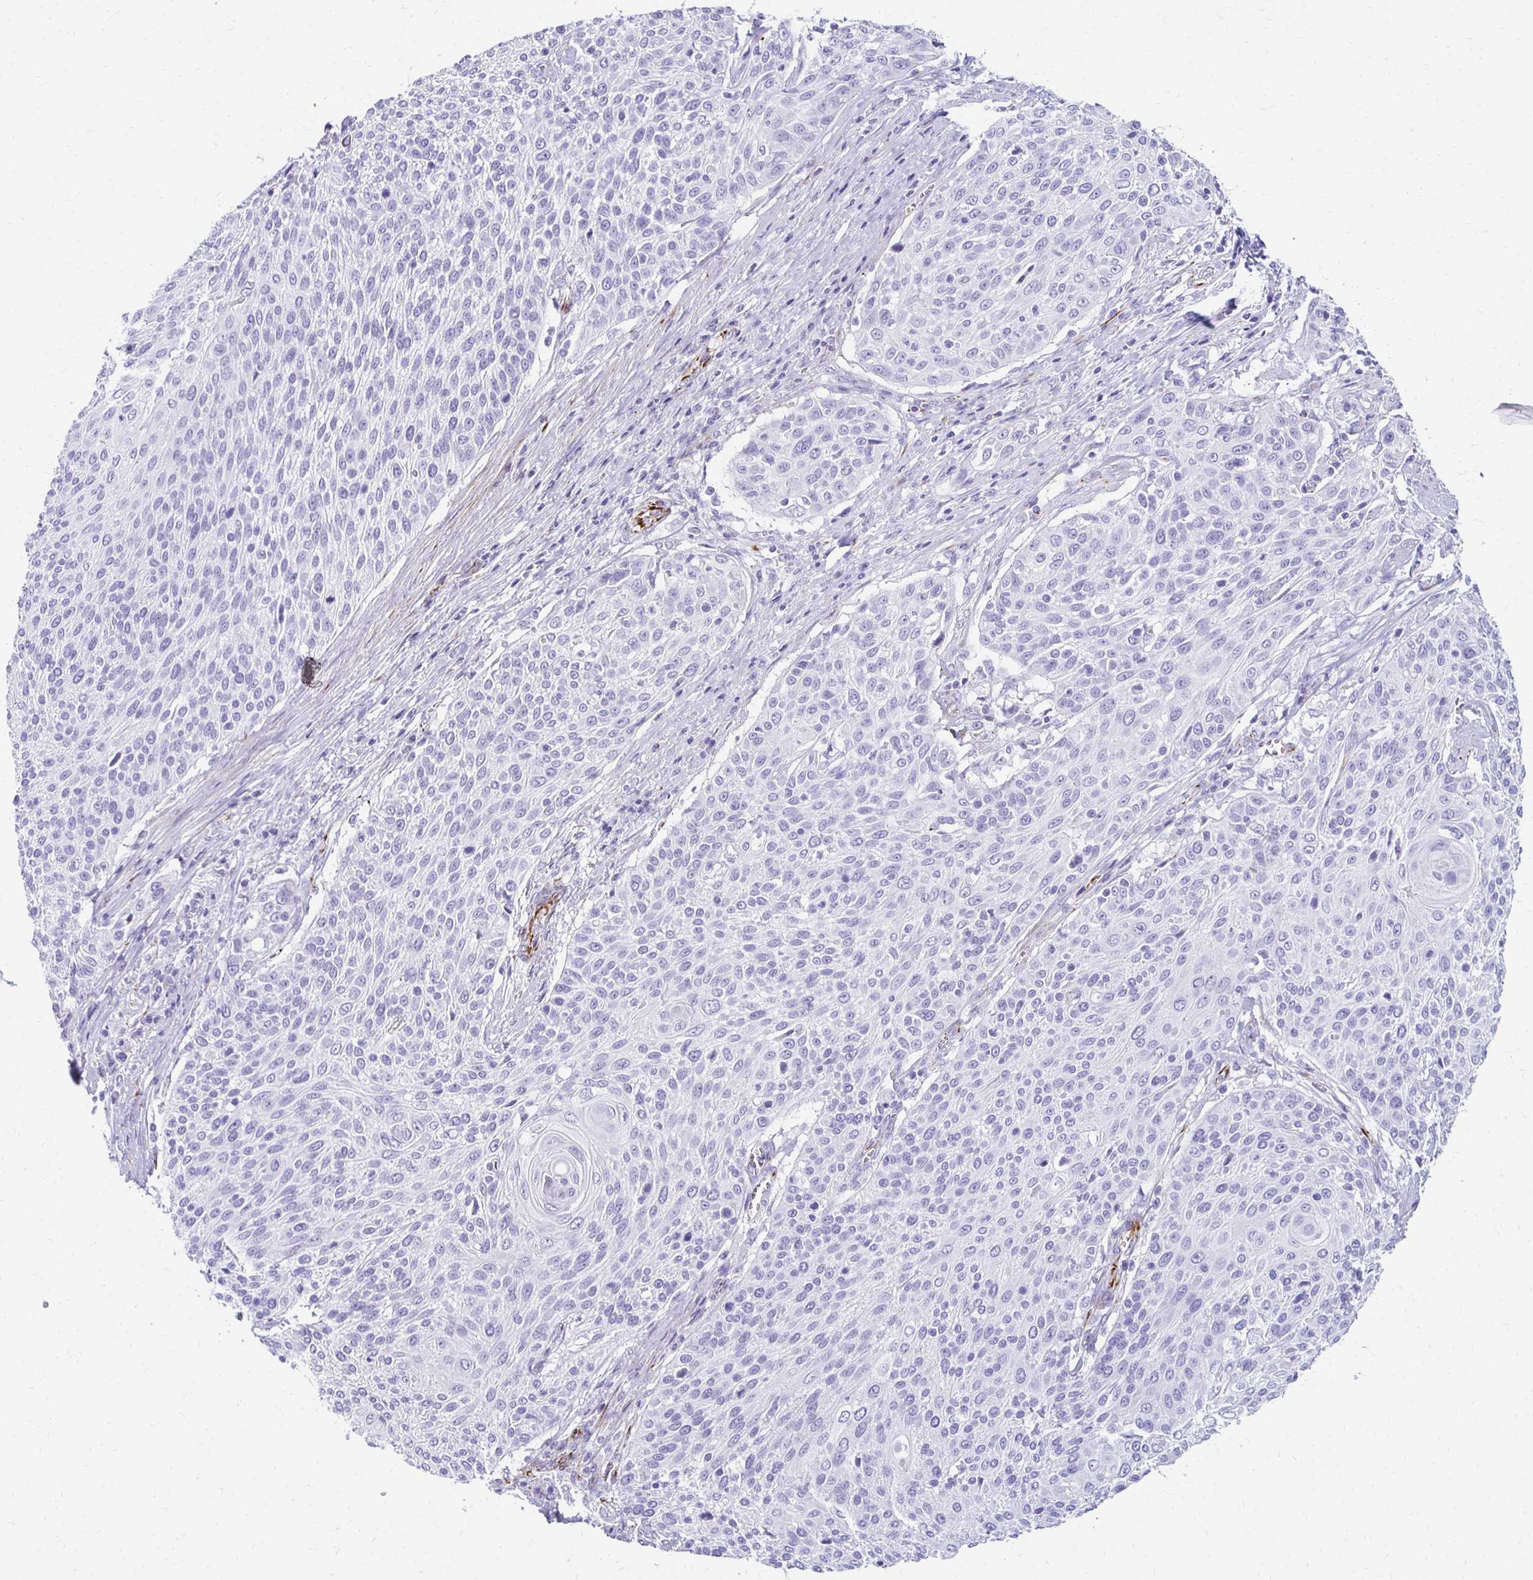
{"staining": {"intensity": "negative", "quantity": "none", "location": "none"}, "tissue": "cervical cancer", "cell_type": "Tumor cells", "image_type": "cancer", "snomed": [{"axis": "morphology", "description": "Squamous cell carcinoma, NOS"}, {"axis": "topography", "description": "Cervix"}], "caption": "The IHC image has no significant positivity in tumor cells of cervical cancer (squamous cell carcinoma) tissue.", "gene": "TMEM54", "patient": {"sex": "female", "age": 31}}